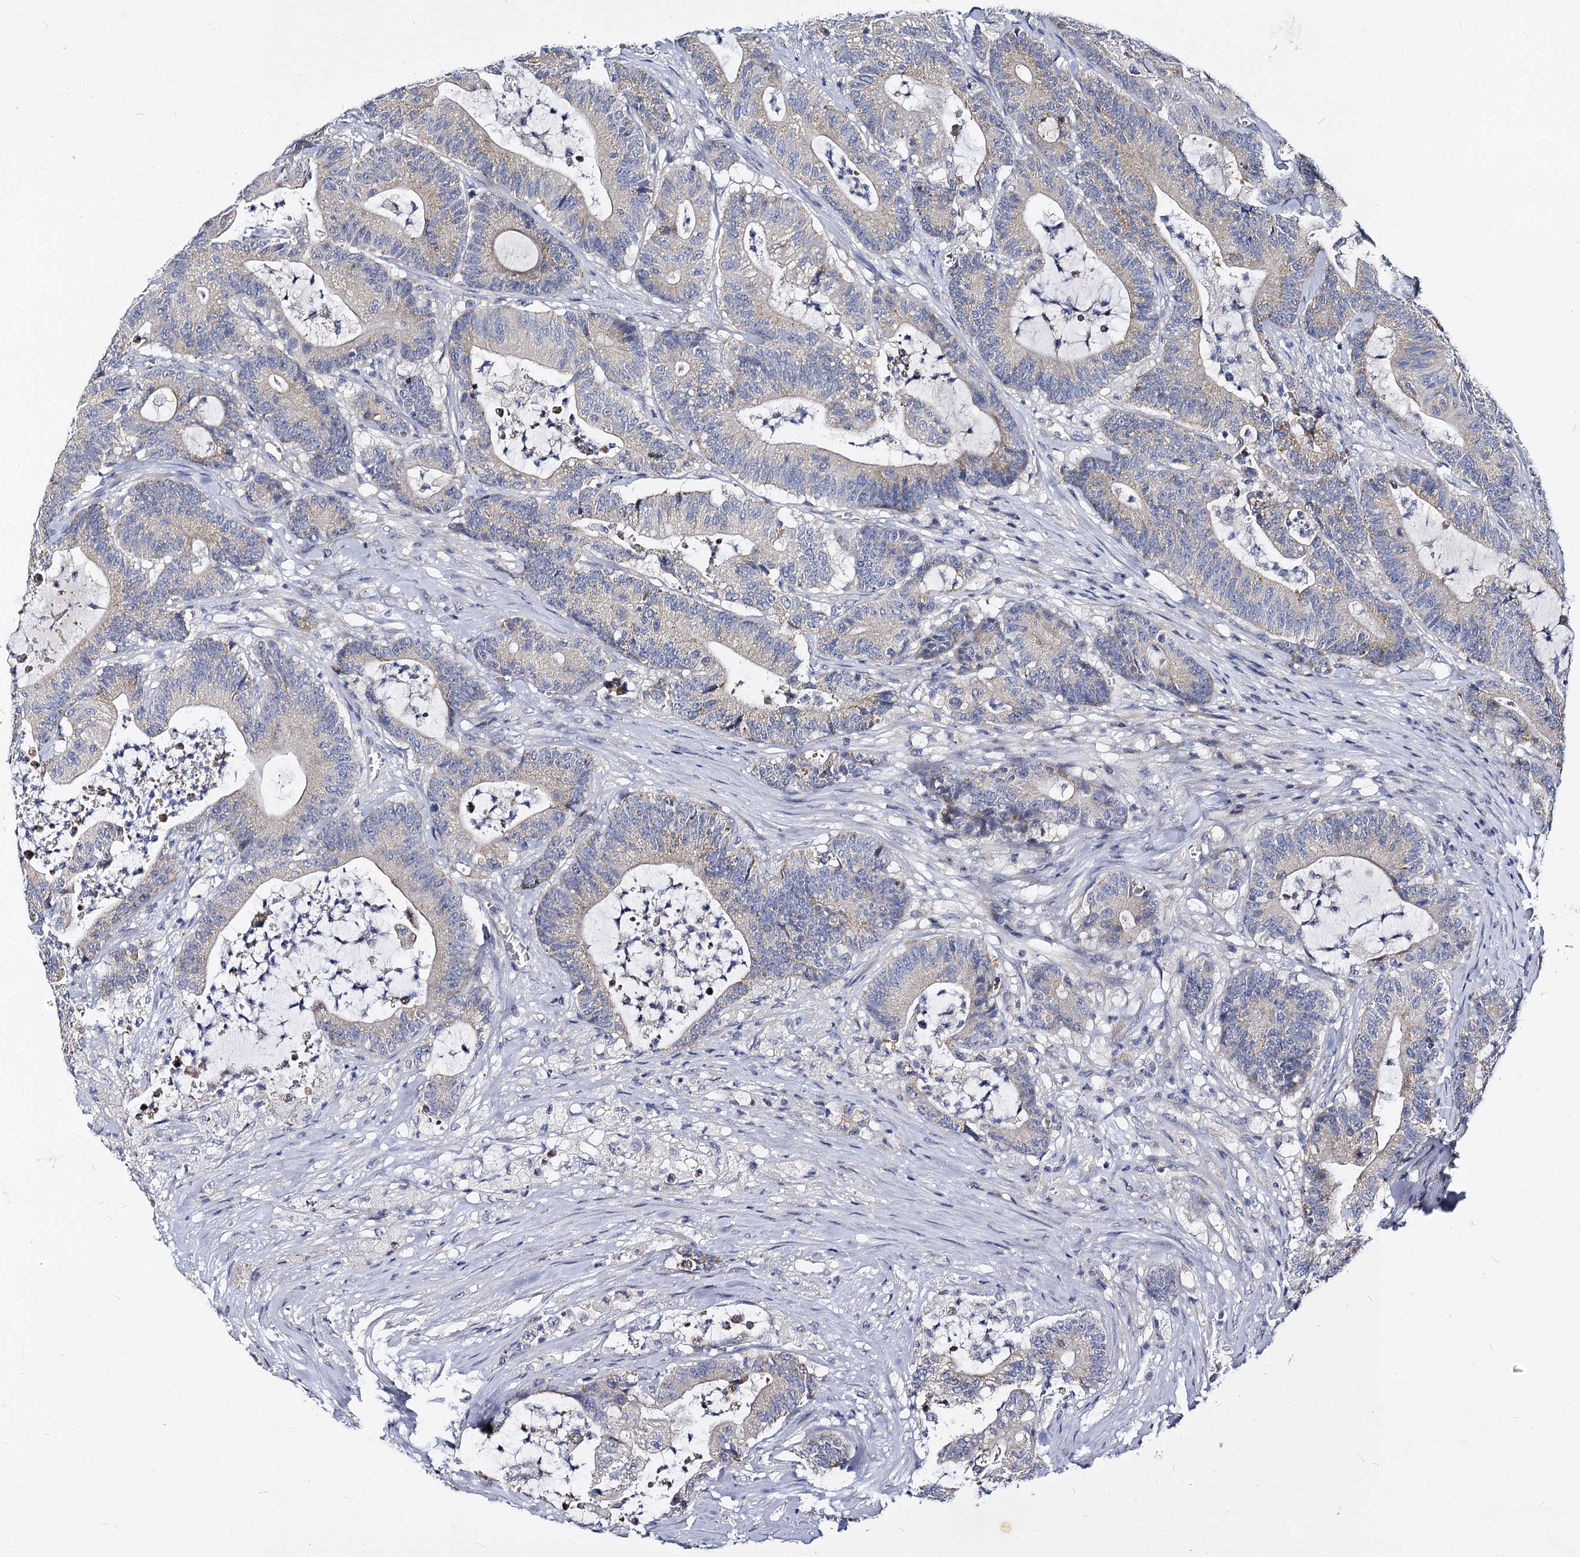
{"staining": {"intensity": "weak", "quantity": "<25%", "location": "cytoplasmic/membranous"}, "tissue": "colorectal cancer", "cell_type": "Tumor cells", "image_type": "cancer", "snomed": [{"axis": "morphology", "description": "Adenocarcinoma, NOS"}, {"axis": "topography", "description": "Colon"}], "caption": "Colorectal cancer was stained to show a protein in brown. There is no significant staining in tumor cells.", "gene": "PANX2", "patient": {"sex": "female", "age": 84}}